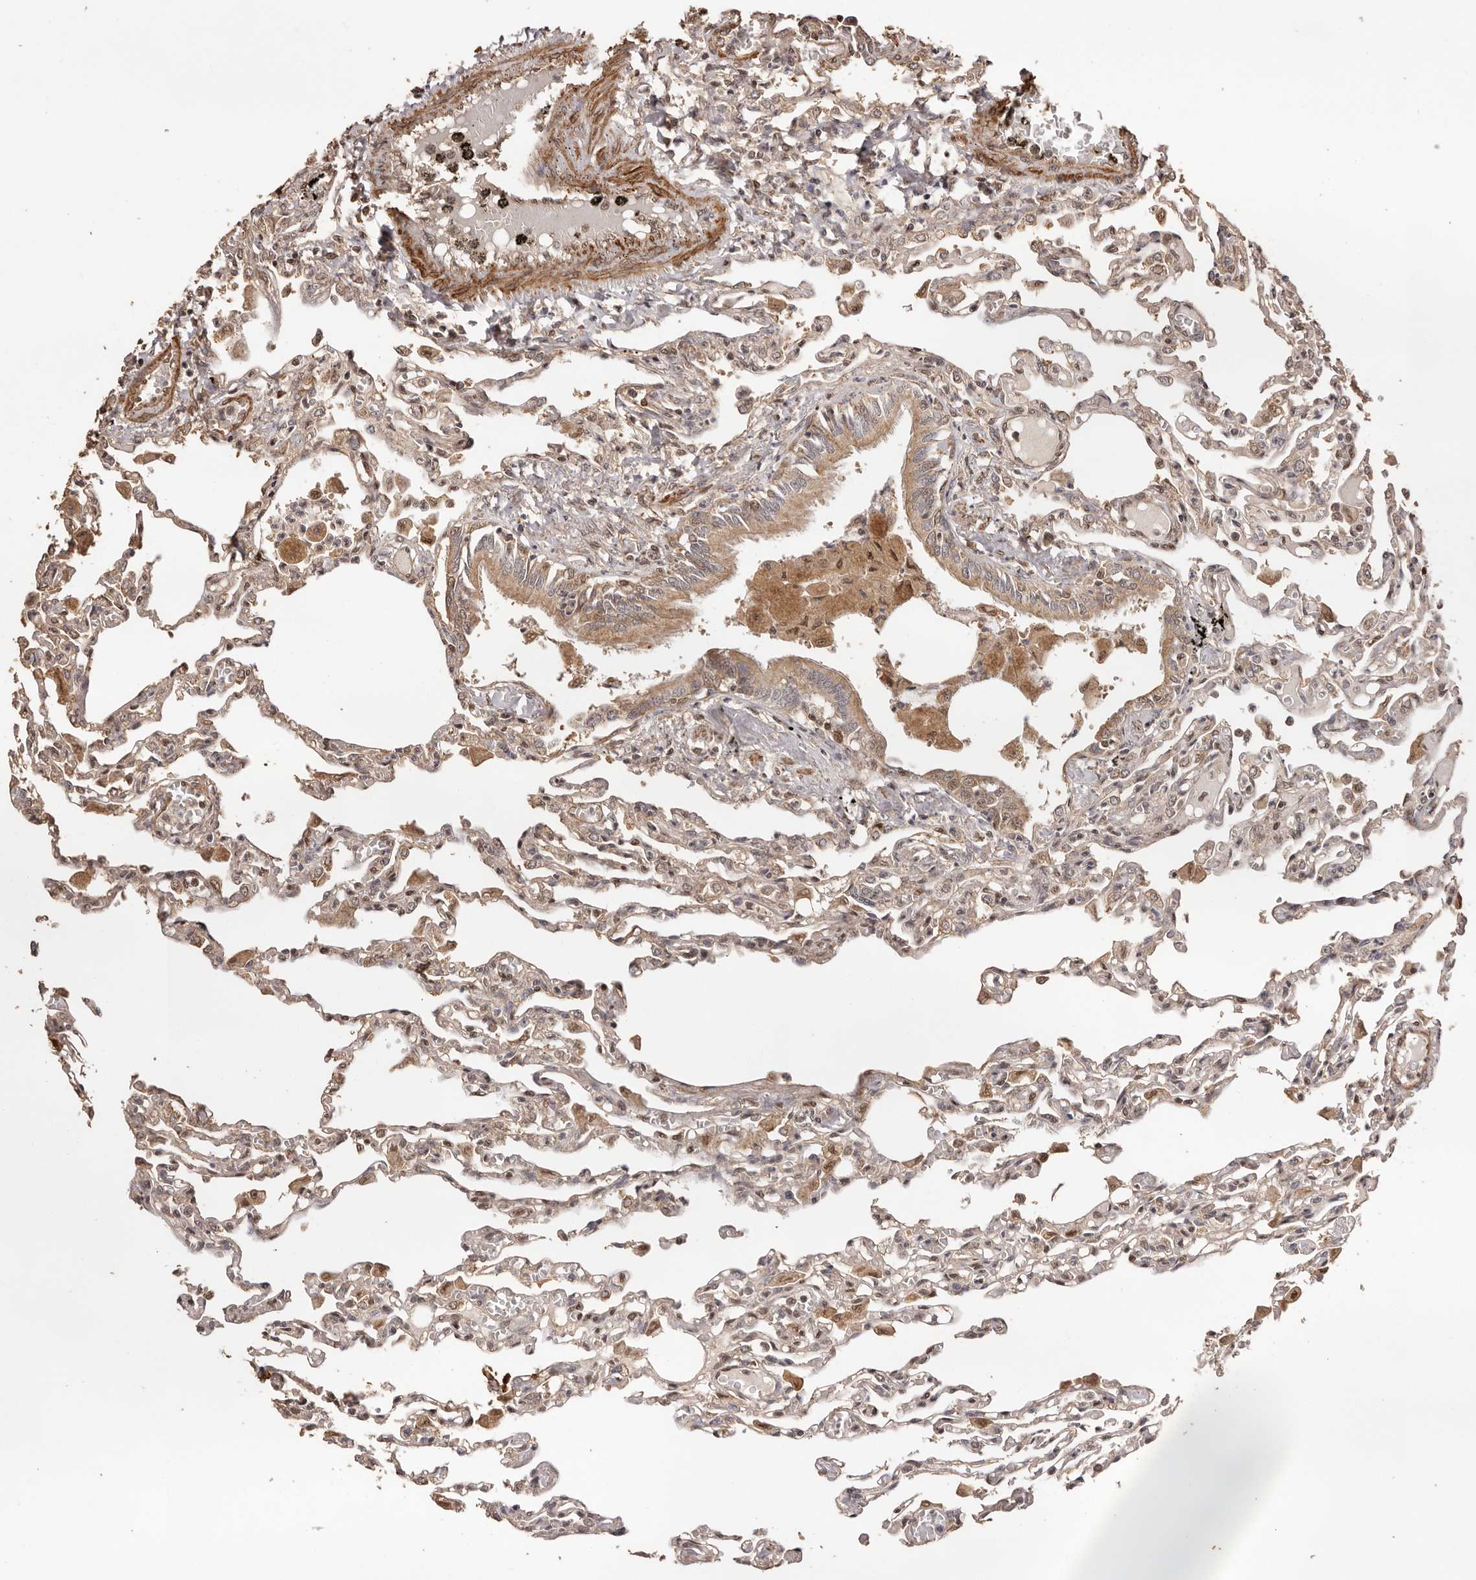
{"staining": {"intensity": "moderate", "quantity": "25%-75%", "location": "cytoplasmic/membranous,nuclear"}, "tissue": "lung", "cell_type": "Alveolar cells", "image_type": "normal", "snomed": [{"axis": "morphology", "description": "Normal tissue, NOS"}, {"axis": "topography", "description": "Bronchus"}, {"axis": "topography", "description": "Lung"}], "caption": "Immunohistochemical staining of unremarkable human lung reveals medium levels of moderate cytoplasmic/membranous,nuclear expression in about 25%-75% of alveolar cells.", "gene": "UBR2", "patient": {"sex": "female", "age": 49}}